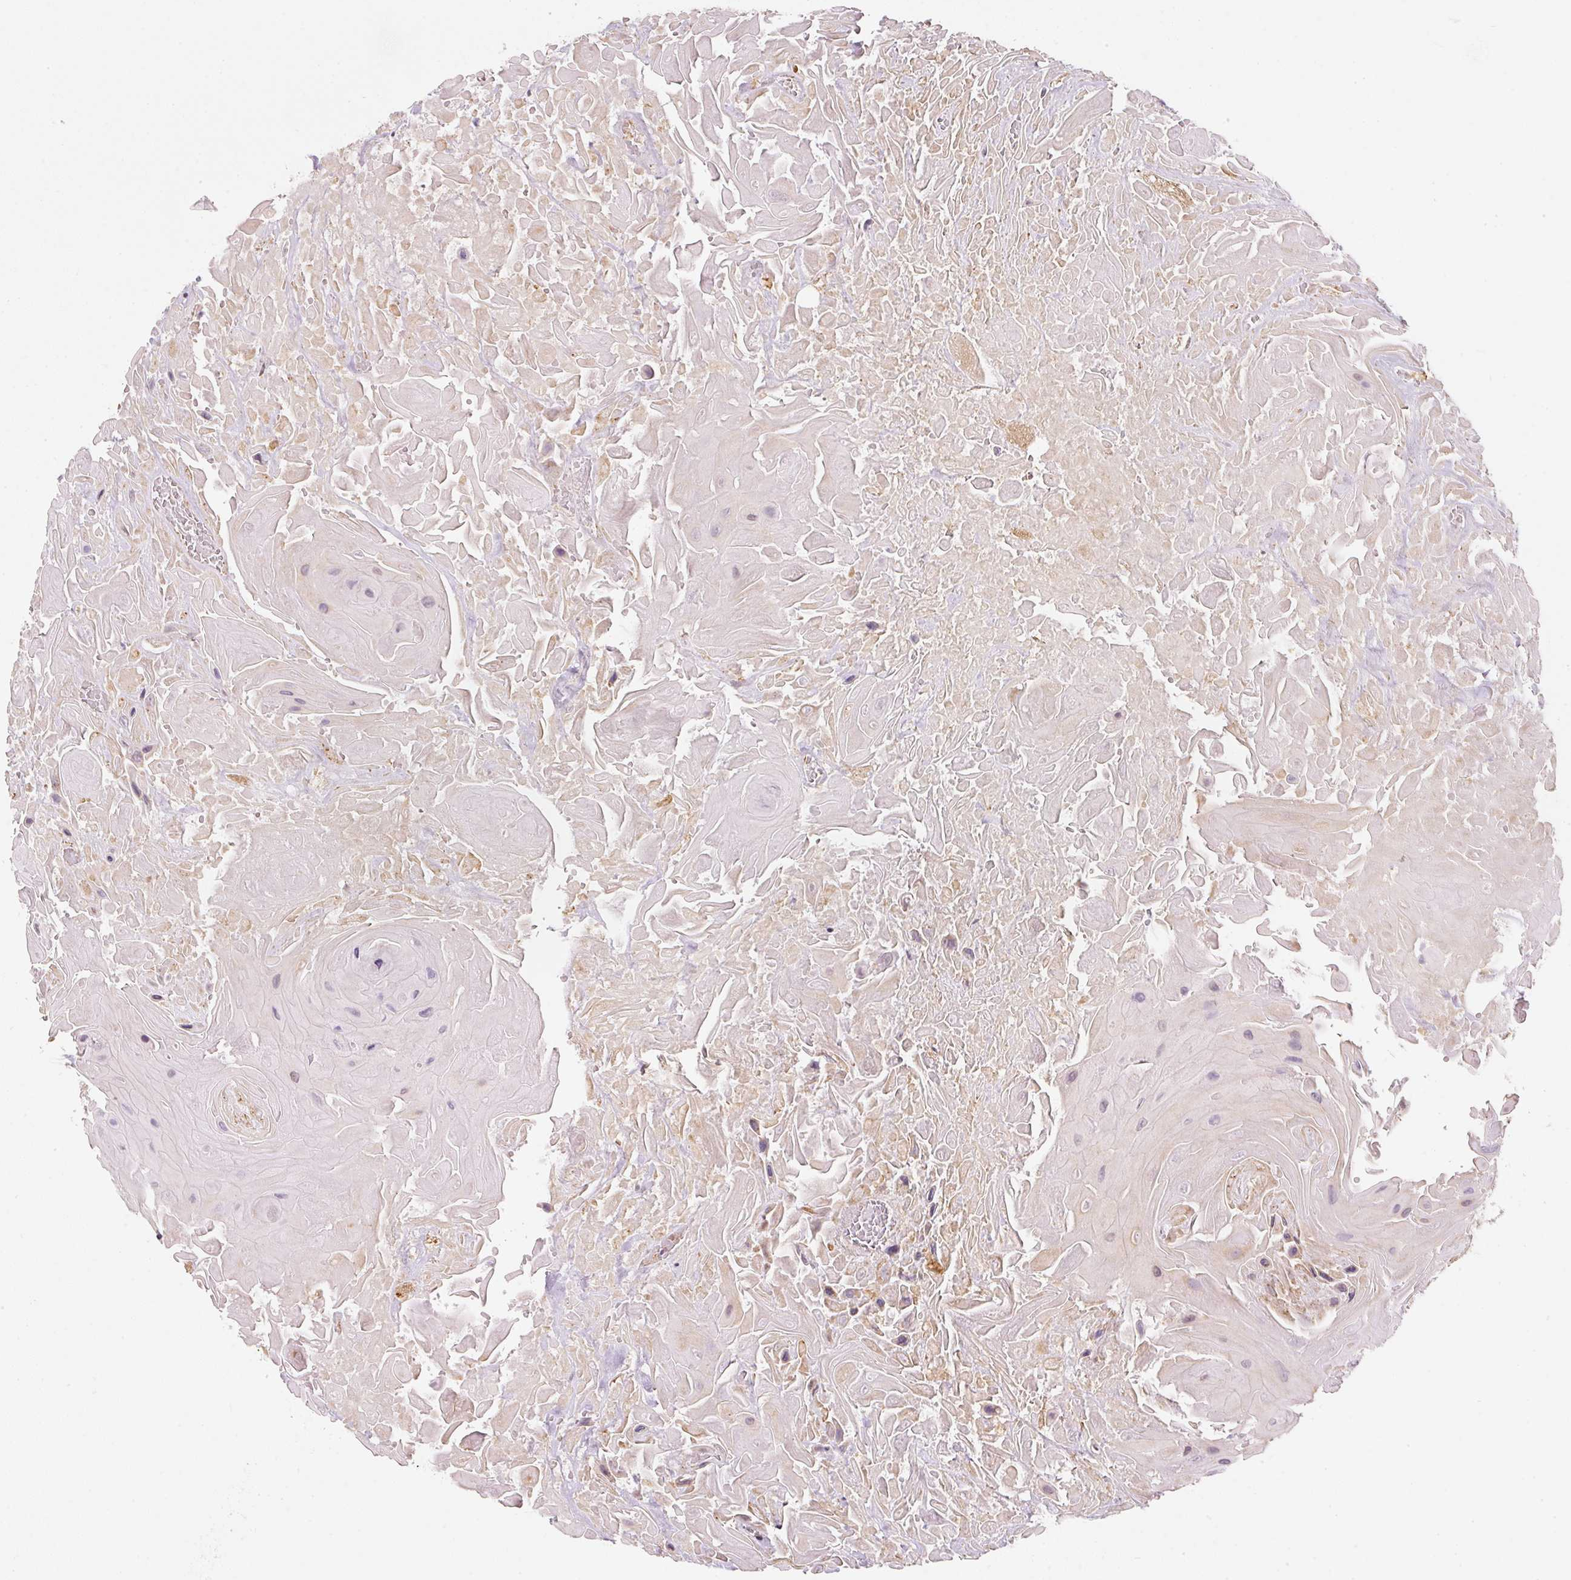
{"staining": {"intensity": "moderate", "quantity": "25%-75%", "location": "cytoplasmic/membranous"}, "tissue": "head and neck cancer", "cell_type": "Tumor cells", "image_type": "cancer", "snomed": [{"axis": "morphology", "description": "Squamous cell carcinoma, NOS"}, {"axis": "topography", "description": "Head-Neck"}], "caption": "An immunohistochemistry (IHC) photomicrograph of tumor tissue is shown. Protein staining in brown labels moderate cytoplasmic/membranous positivity in squamous cell carcinoma (head and neck) within tumor cells.", "gene": "MORN4", "patient": {"sex": "male", "age": 81}}